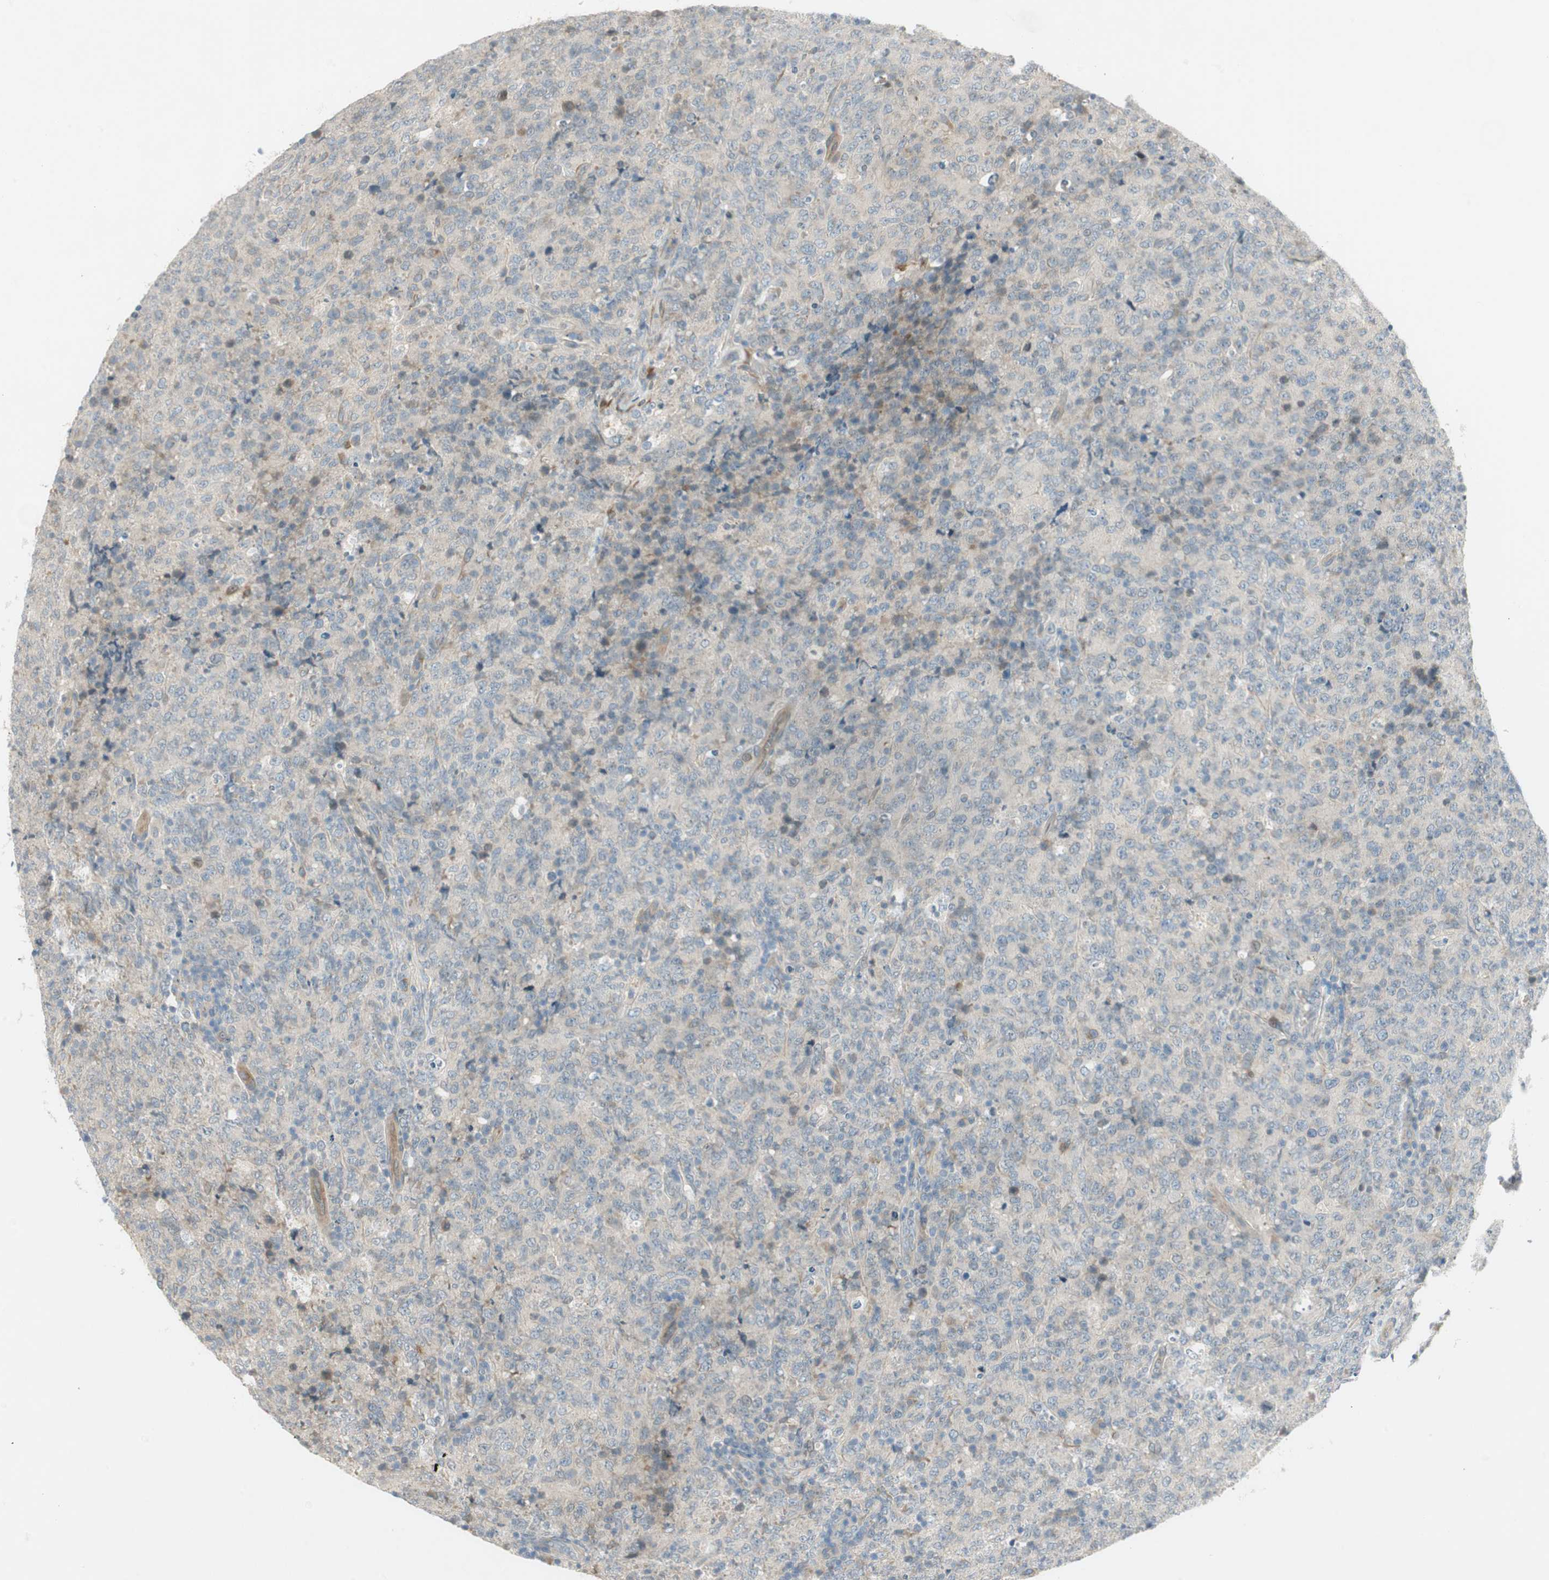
{"staining": {"intensity": "weak", "quantity": "25%-75%", "location": "cytoplasmic/membranous"}, "tissue": "lymphoma", "cell_type": "Tumor cells", "image_type": "cancer", "snomed": [{"axis": "morphology", "description": "Malignant lymphoma, non-Hodgkin's type, High grade"}, {"axis": "topography", "description": "Tonsil"}], "caption": "Immunohistochemical staining of human lymphoma reveals weak cytoplasmic/membranous protein positivity in about 25%-75% of tumor cells.", "gene": "STON1-GTF2A1L", "patient": {"sex": "female", "age": 36}}